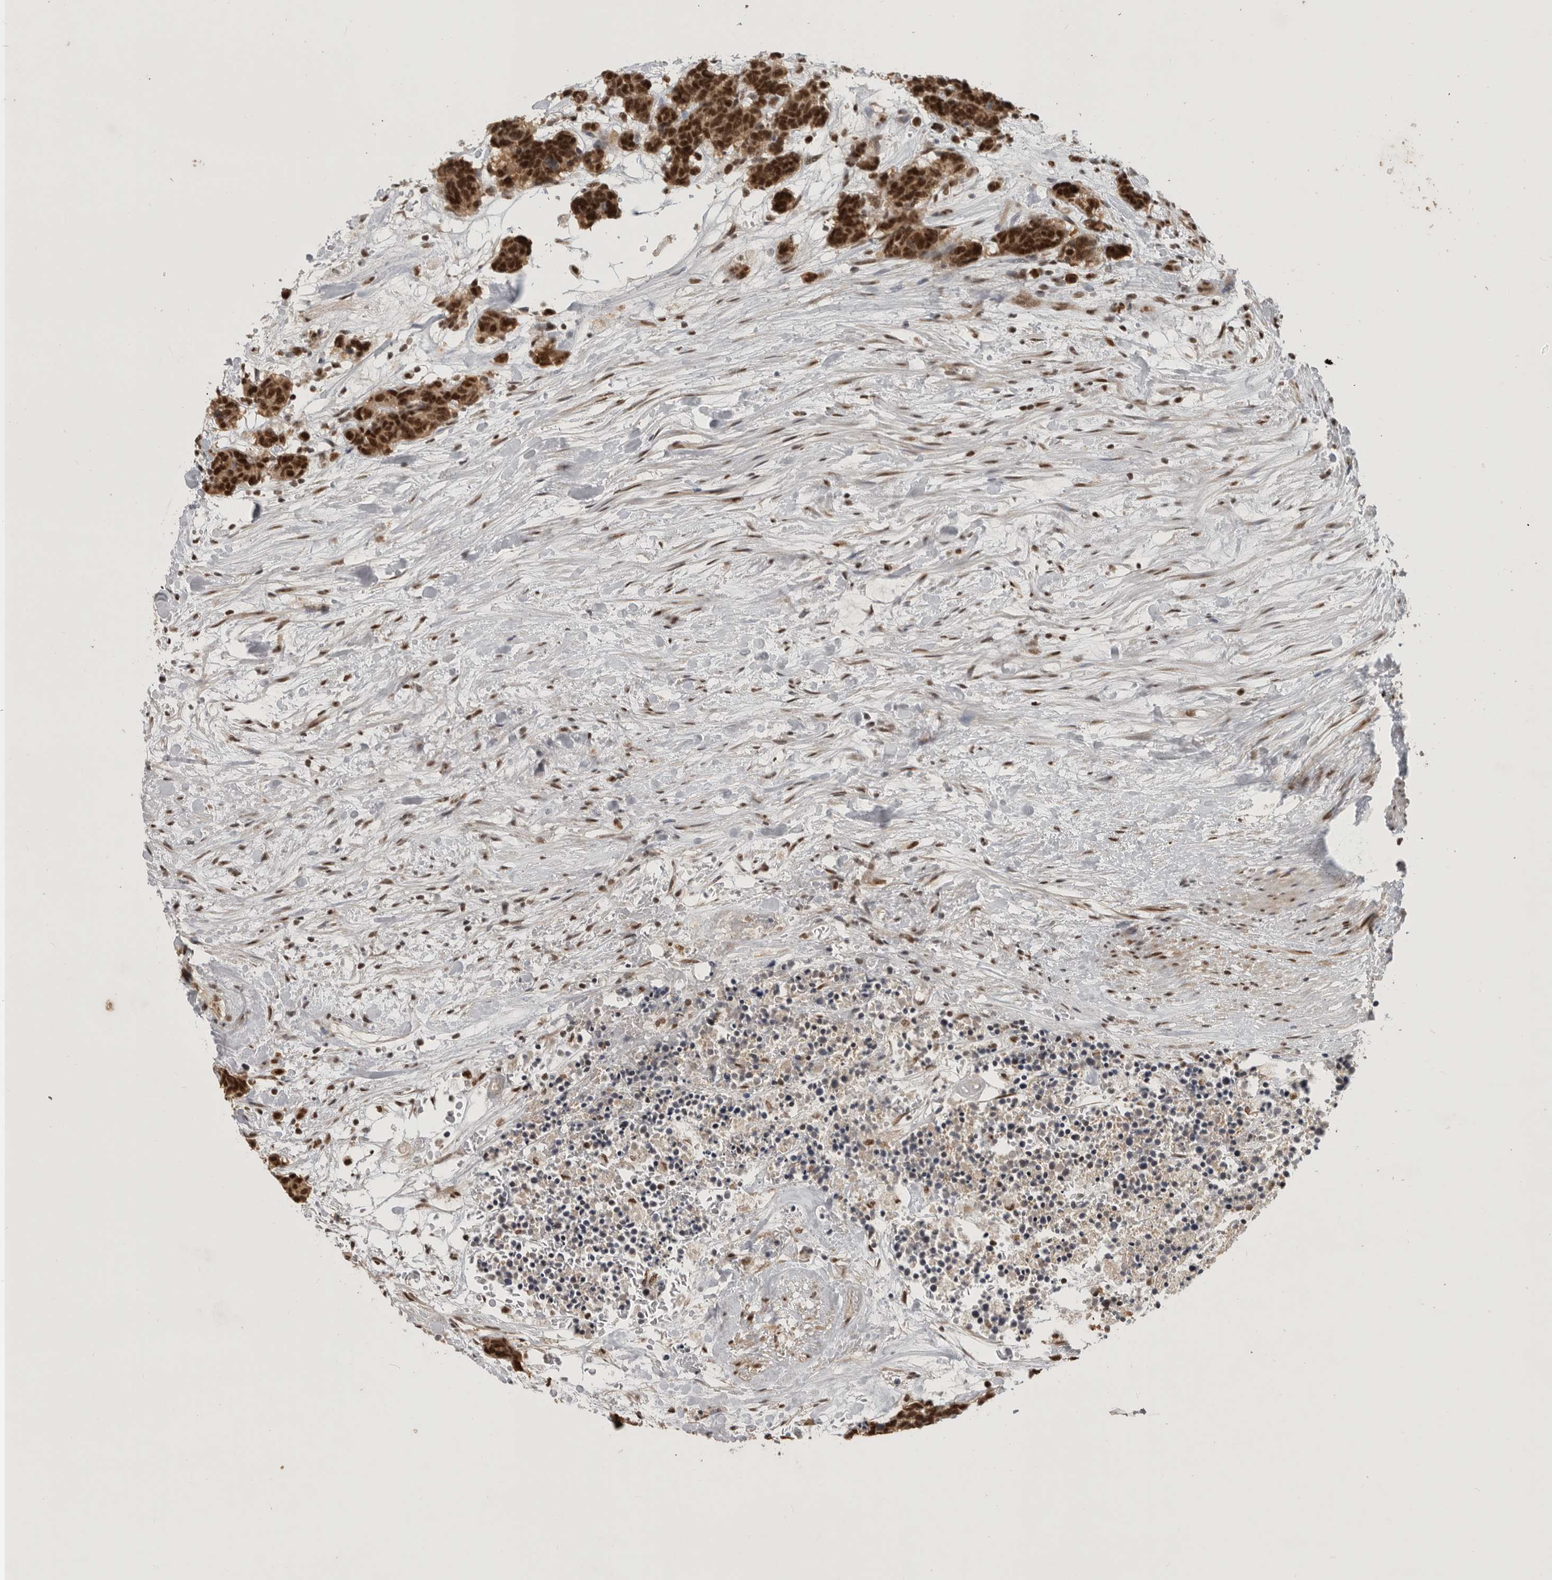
{"staining": {"intensity": "strong", "quantity": ">75%", "location": "cytoplasmic/membranous,nuclear"}, "tissue": "carcinoid", "cell_type": "Tumor cells", "image_type": "cancer", "snomed": [{"axis": "morphology", "description": "Carcinoma, NOS"}, {"axis": "morphology", "description": "Carcinoid, malignant, NOS"}, {"axis": "topography", "description": "Urinary bladder"}], "caption": "Tumor cells exhibit high levels of strong cytoplasmic/membranous and nuclear positivity in approximately >75% of cells in human carcinoma. The protein of interest is shown in brown color, while the nuclei are stained blue.", "gene": "CBLL1", "patient": {"sex": "male", "age": 57}}